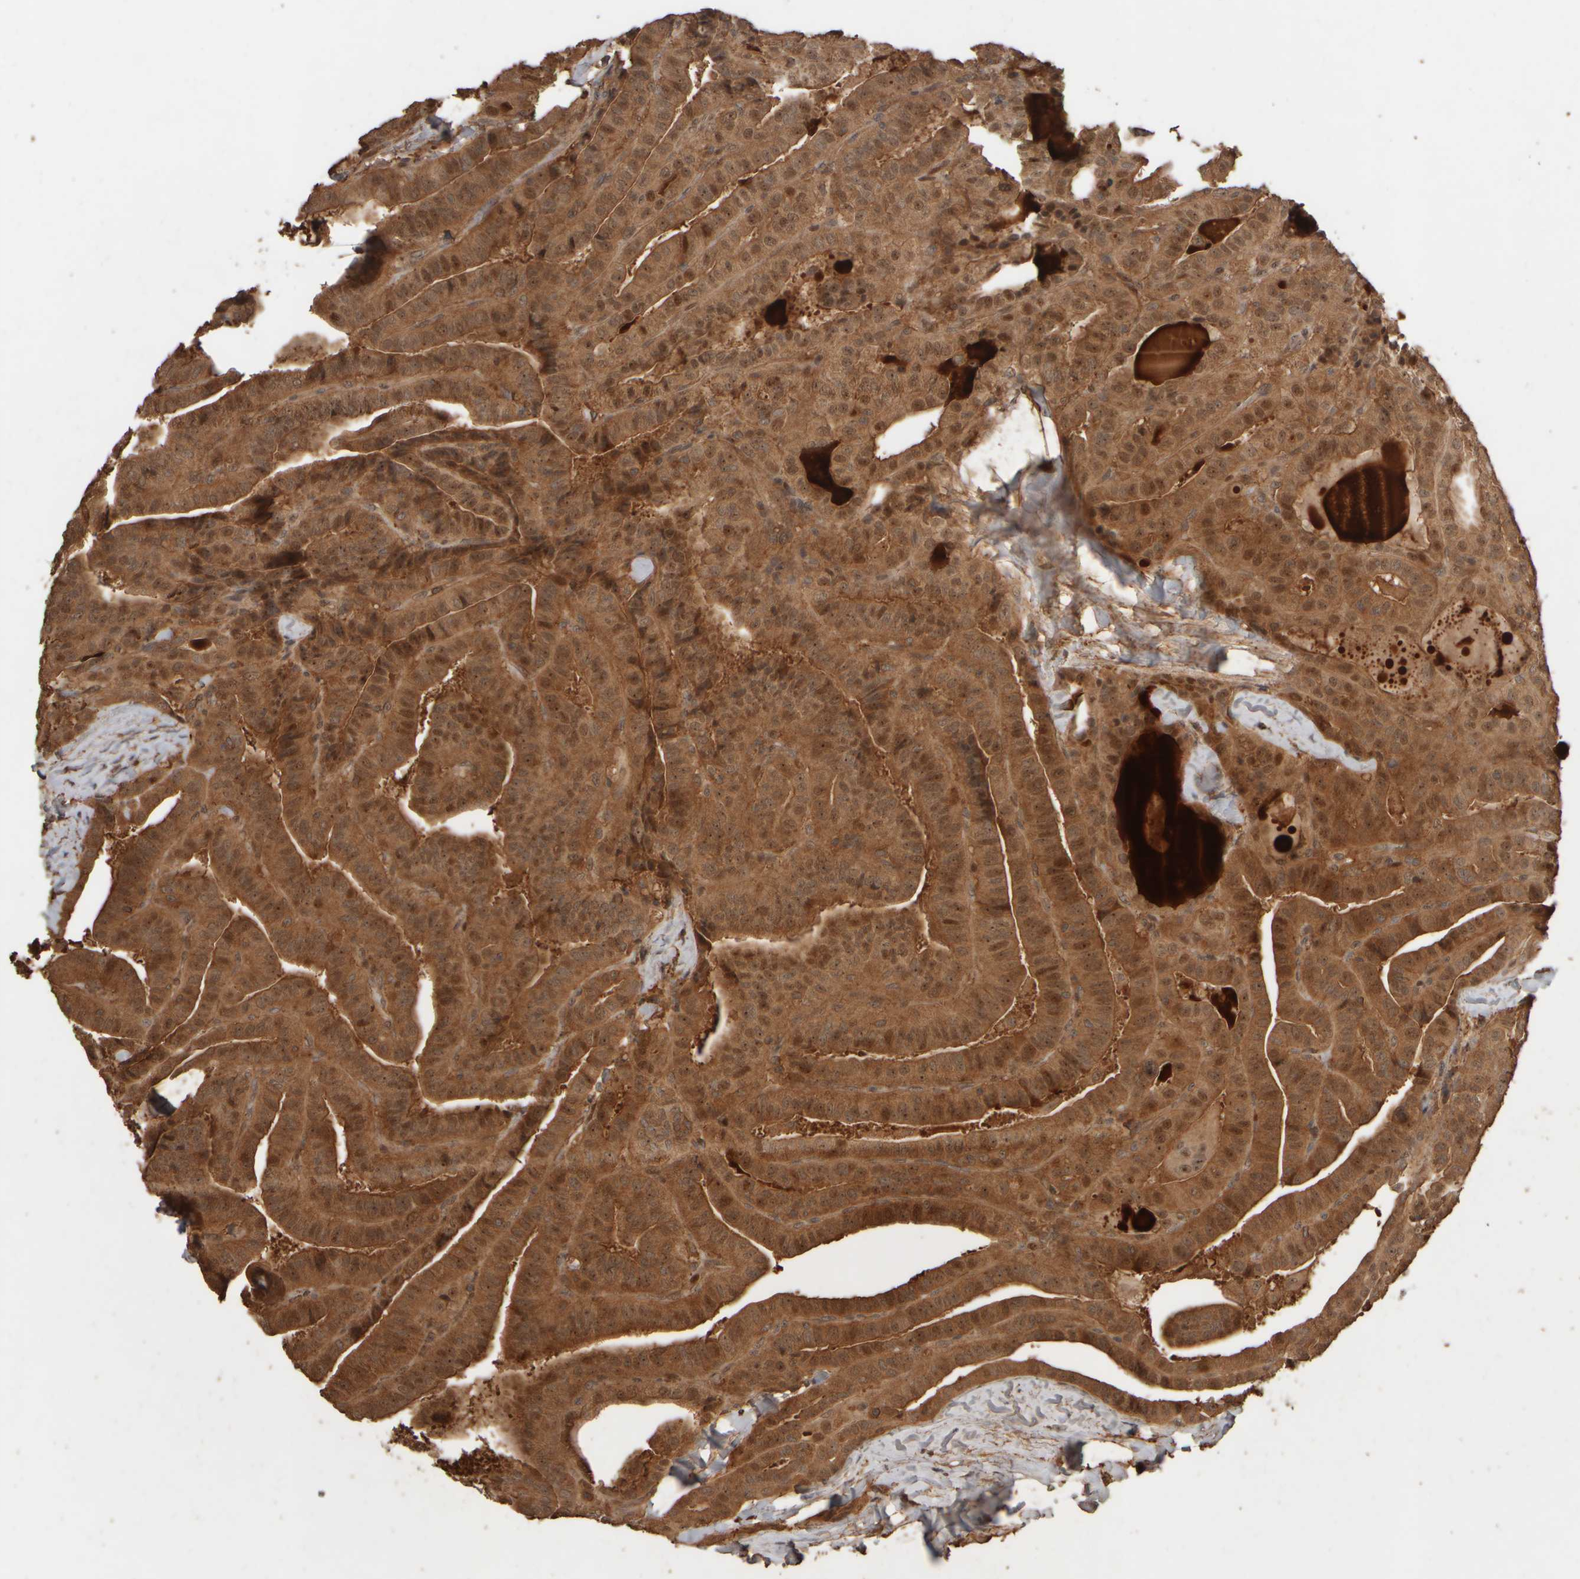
{"staining": {"intensity": "moderate", "quantity": ">75%", "location": "cytoplasmic/membranous,nuclear"}, "tissue": "thyroid cancer", "cell_type": "Tumor cells", "image_type": "cancer", "snomed": [{"axis": "morphology", "description": "Papillary adenocarcinoma, NOS"}, {"axis": "topography", "description": "Thyroid gland"}], "caption": "Moderate cytoplasmic/membranous and nuclear positivity is identified in about >75% of tumor cells in thyroid cancer.", "gene": "SPHK1", "patient": {"sex": "male", "age": 77}}